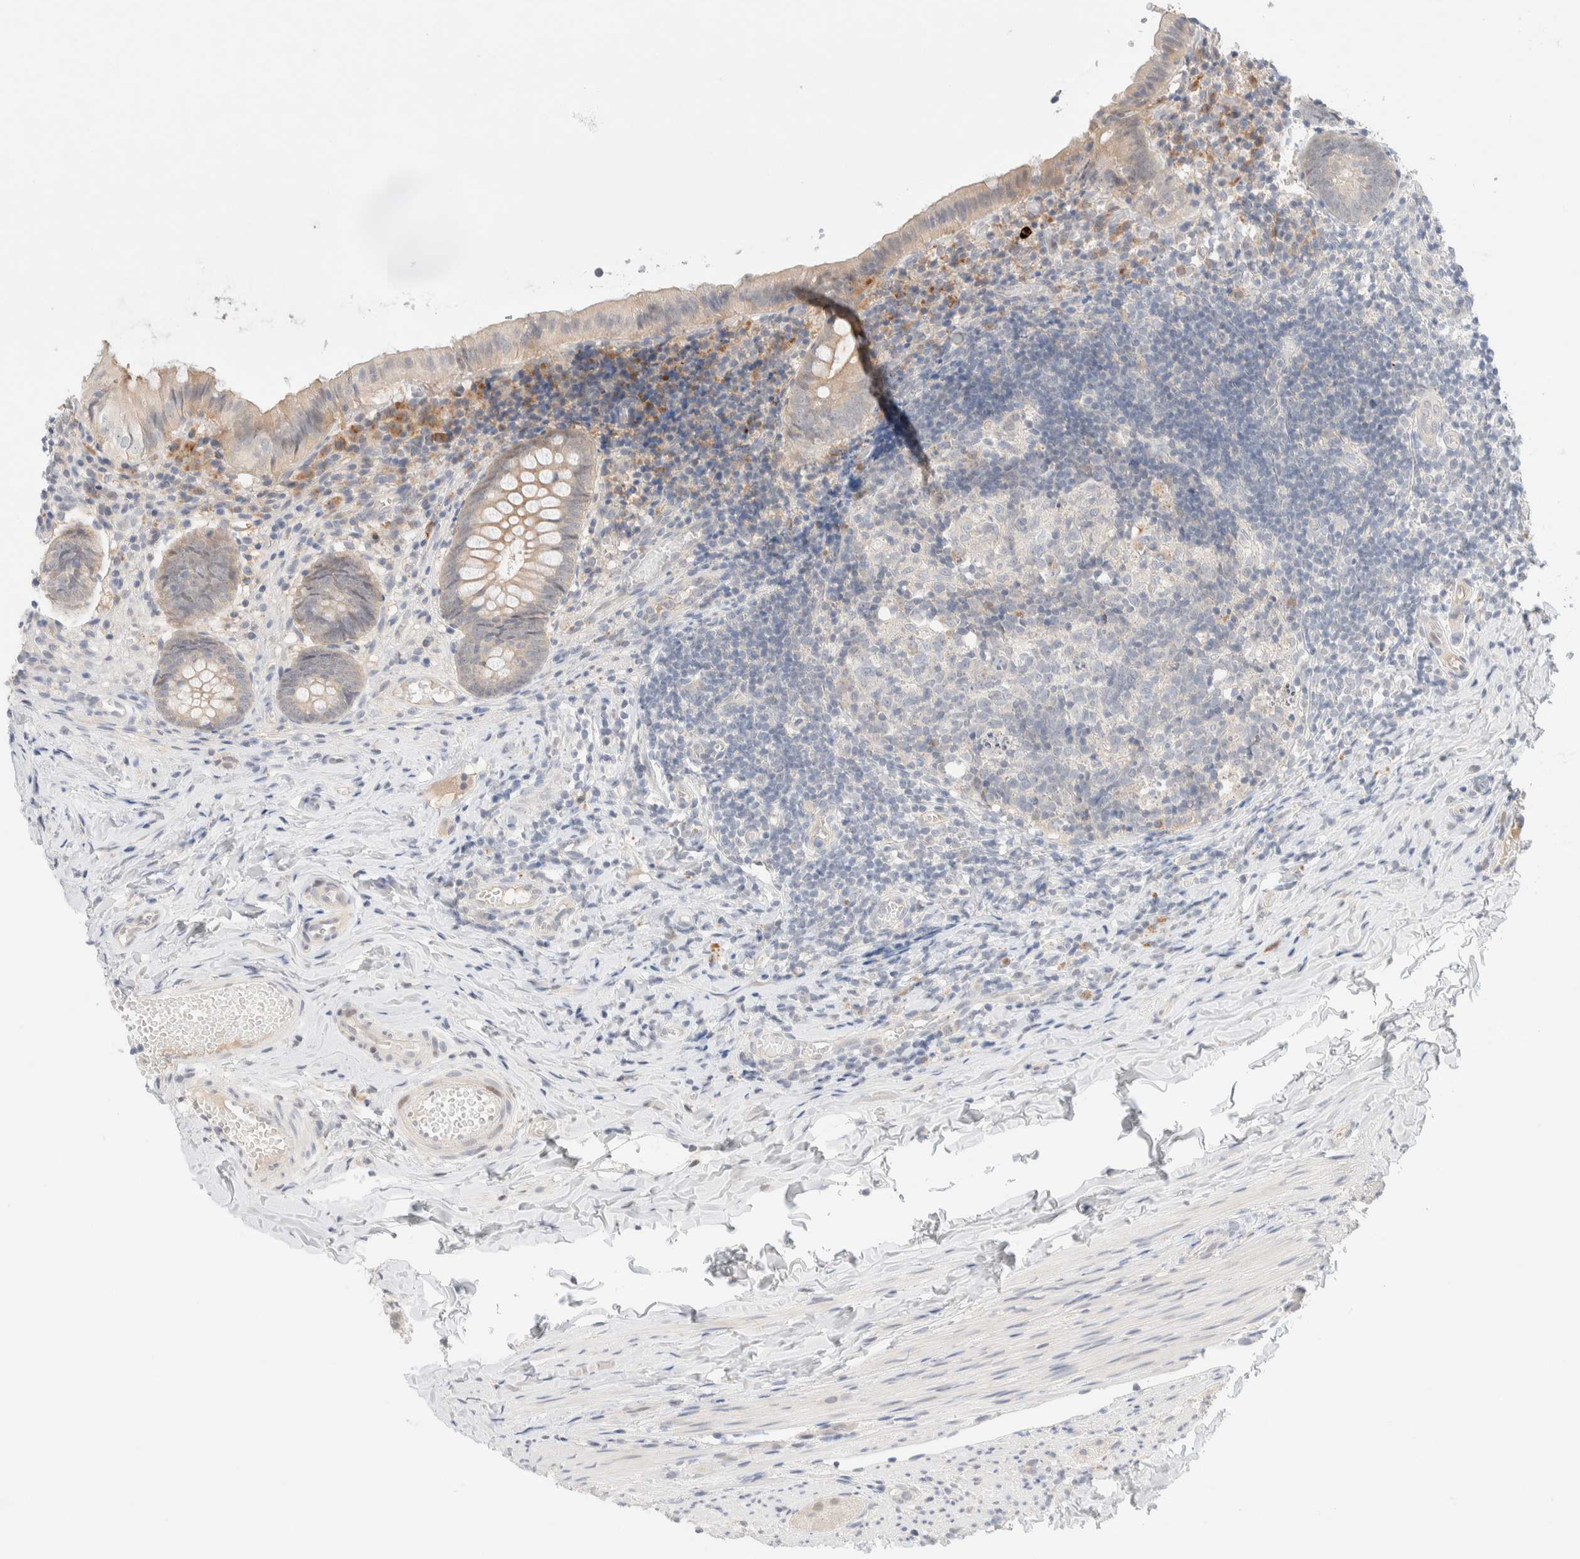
{"staining": {"intensity": "weak", "quantity": "25%-75%", "location": "cytoplasmic/membranous"}, "tissue": "appendix", "cell_type": "Glandular cells", "image_type": "normal", "snomed": [{"axis": "morphology", "description": "Normal tissue, NOS"}, {"axis": "topography", "description": "Appendix"}], "caption": "Protein analysis of normal appendix demonstrates weak cytoplasmic/membranous expression in about 25%-75% of glandular cells. The staining is performed using DAB brown chromogen to label protein expression. The nuclei are counter-stained blue using hematoxylin.", "gene": "CHKA", "patient": {"sex": "male", "age": 8}}